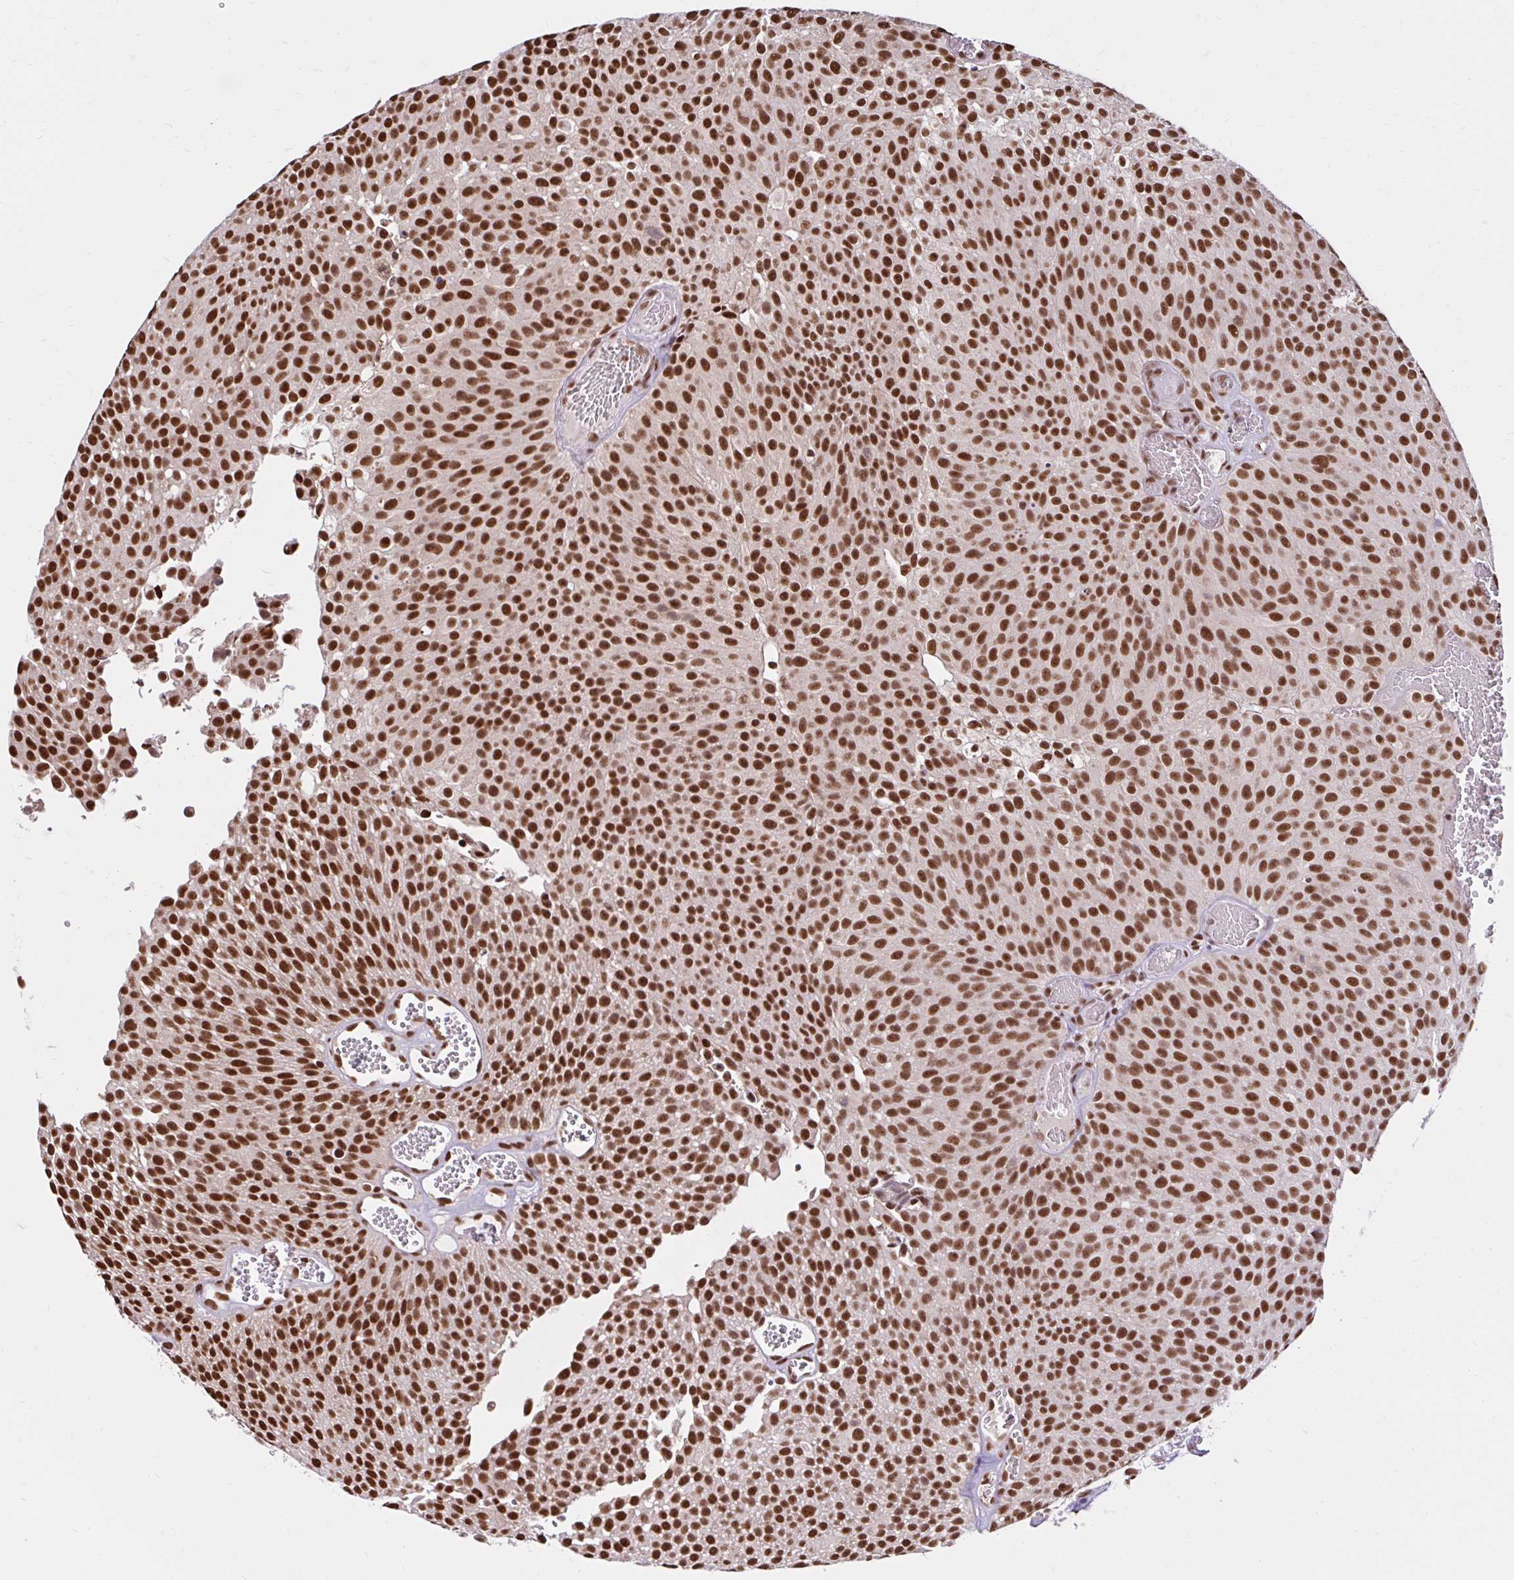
{"staining": {"intensity": "strong", "quantity": ">75%", "location": "nuclear"}, "tissue": "urothelial cancer", "cell_type": "Tumor cells", "image_type": "cancer", "snomed": [{"axis": "morphology", "description": "Urothelial carcinoma, Low grade"}, {"axis": "topography", "description": "Urinary bladder"}], "caption": "Human urothelial cancer stained for a protein (brown) exhibits strong nuclear positive positivity in about >75% of tumor cells.", "gene": "ABCA9", "patient": {"sex": "female", "age": 79}}